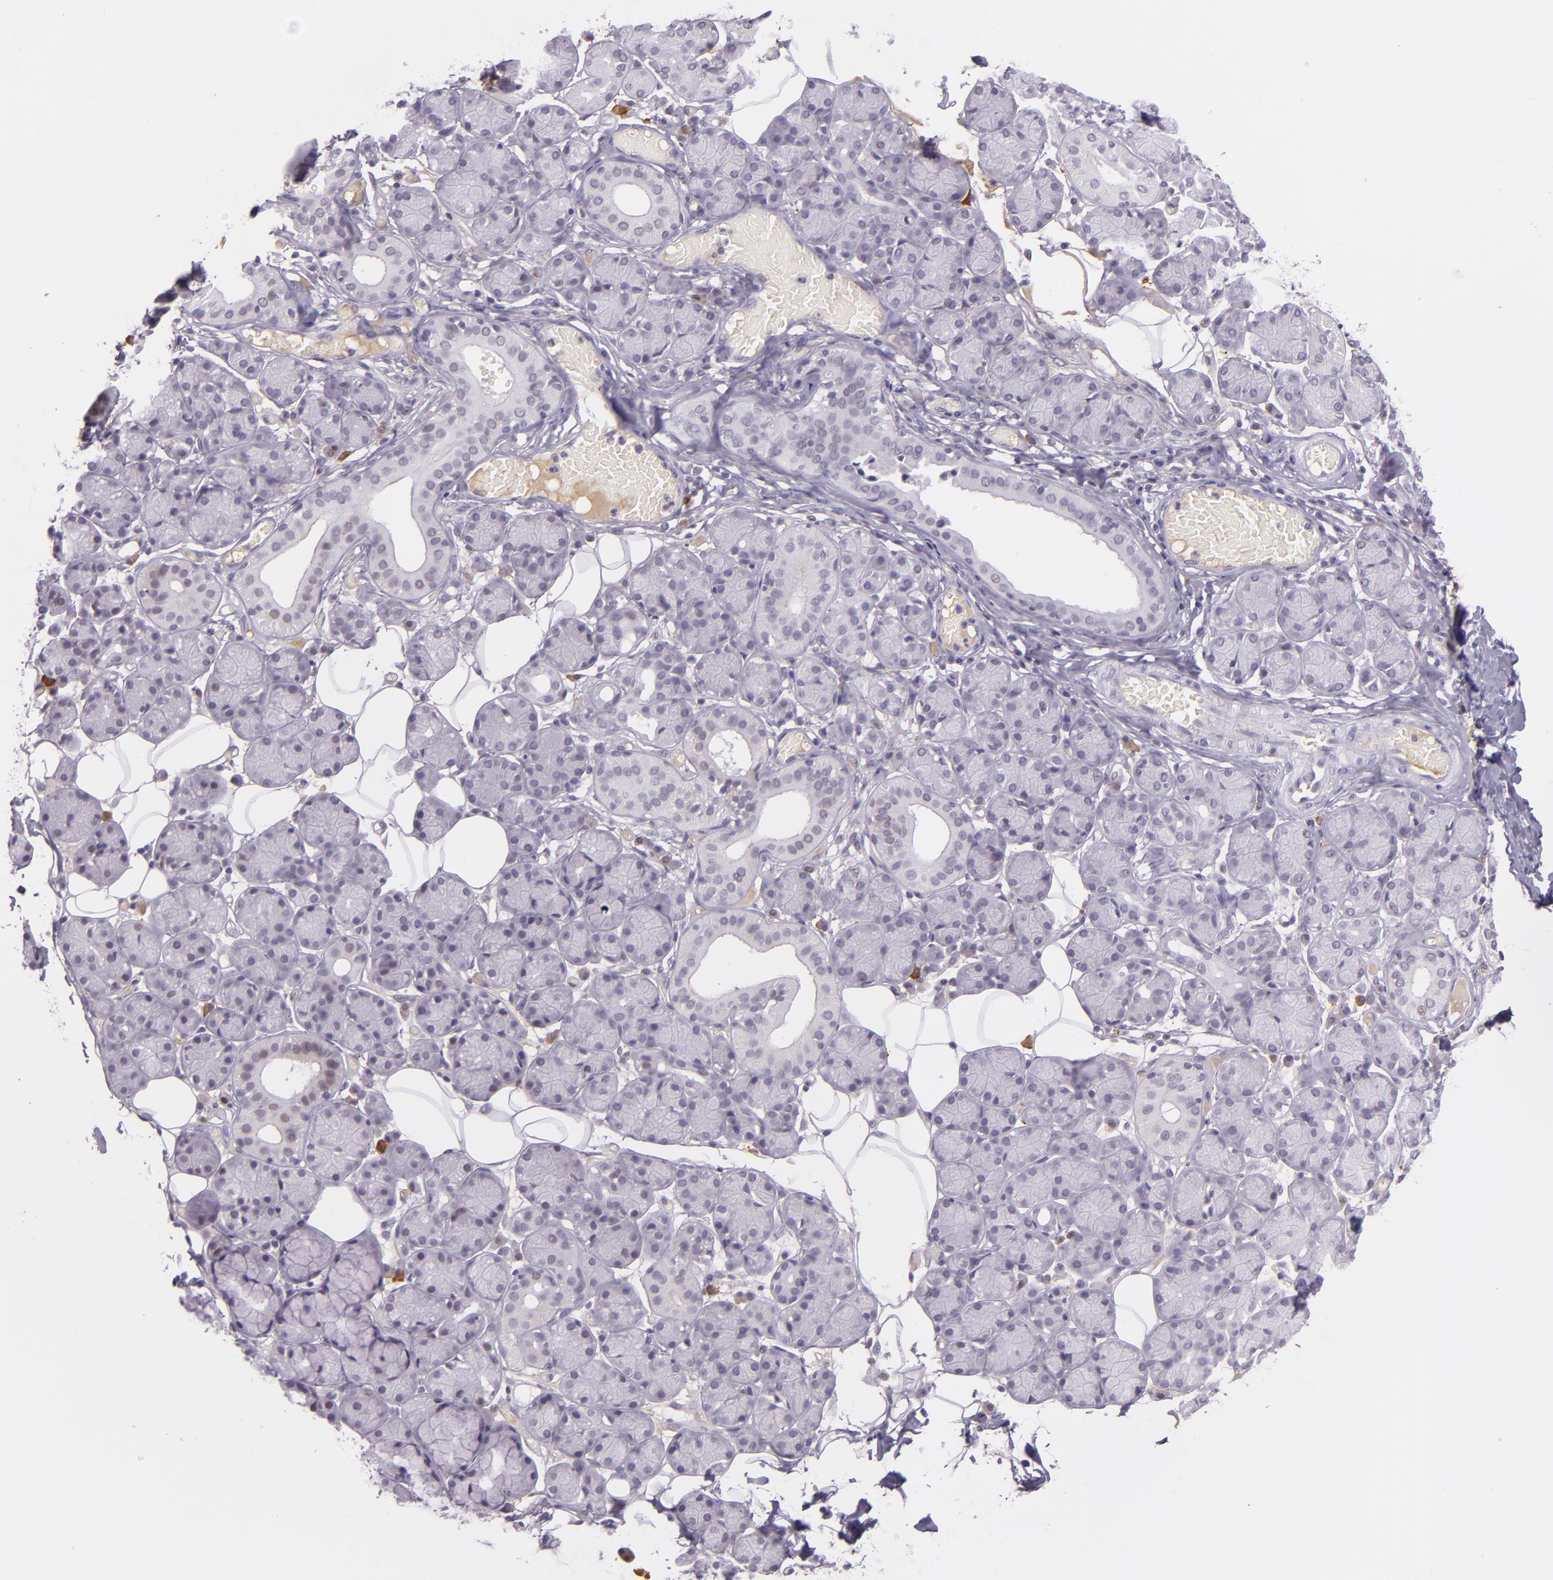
{"staining": {"intensity": "negative", "quantity": "none", "location": "none"}, "tissue": "salivary gland", "cell_type": "Glandular cells", "image_type": "normal", "snomed": [{"axis": "morphology", "description": "Normal tissue, NOS"}, {"axis": "topography", "description": "Salivary gland"}], "caption": "DAB immunohistochemical staining of benign salivary gland shows no significant positivity in glandular cells. (IHC, brightfield microscopy, high magnification).", "gene": "CHEK2", "patient": {"sex": "male", "age": 54}}